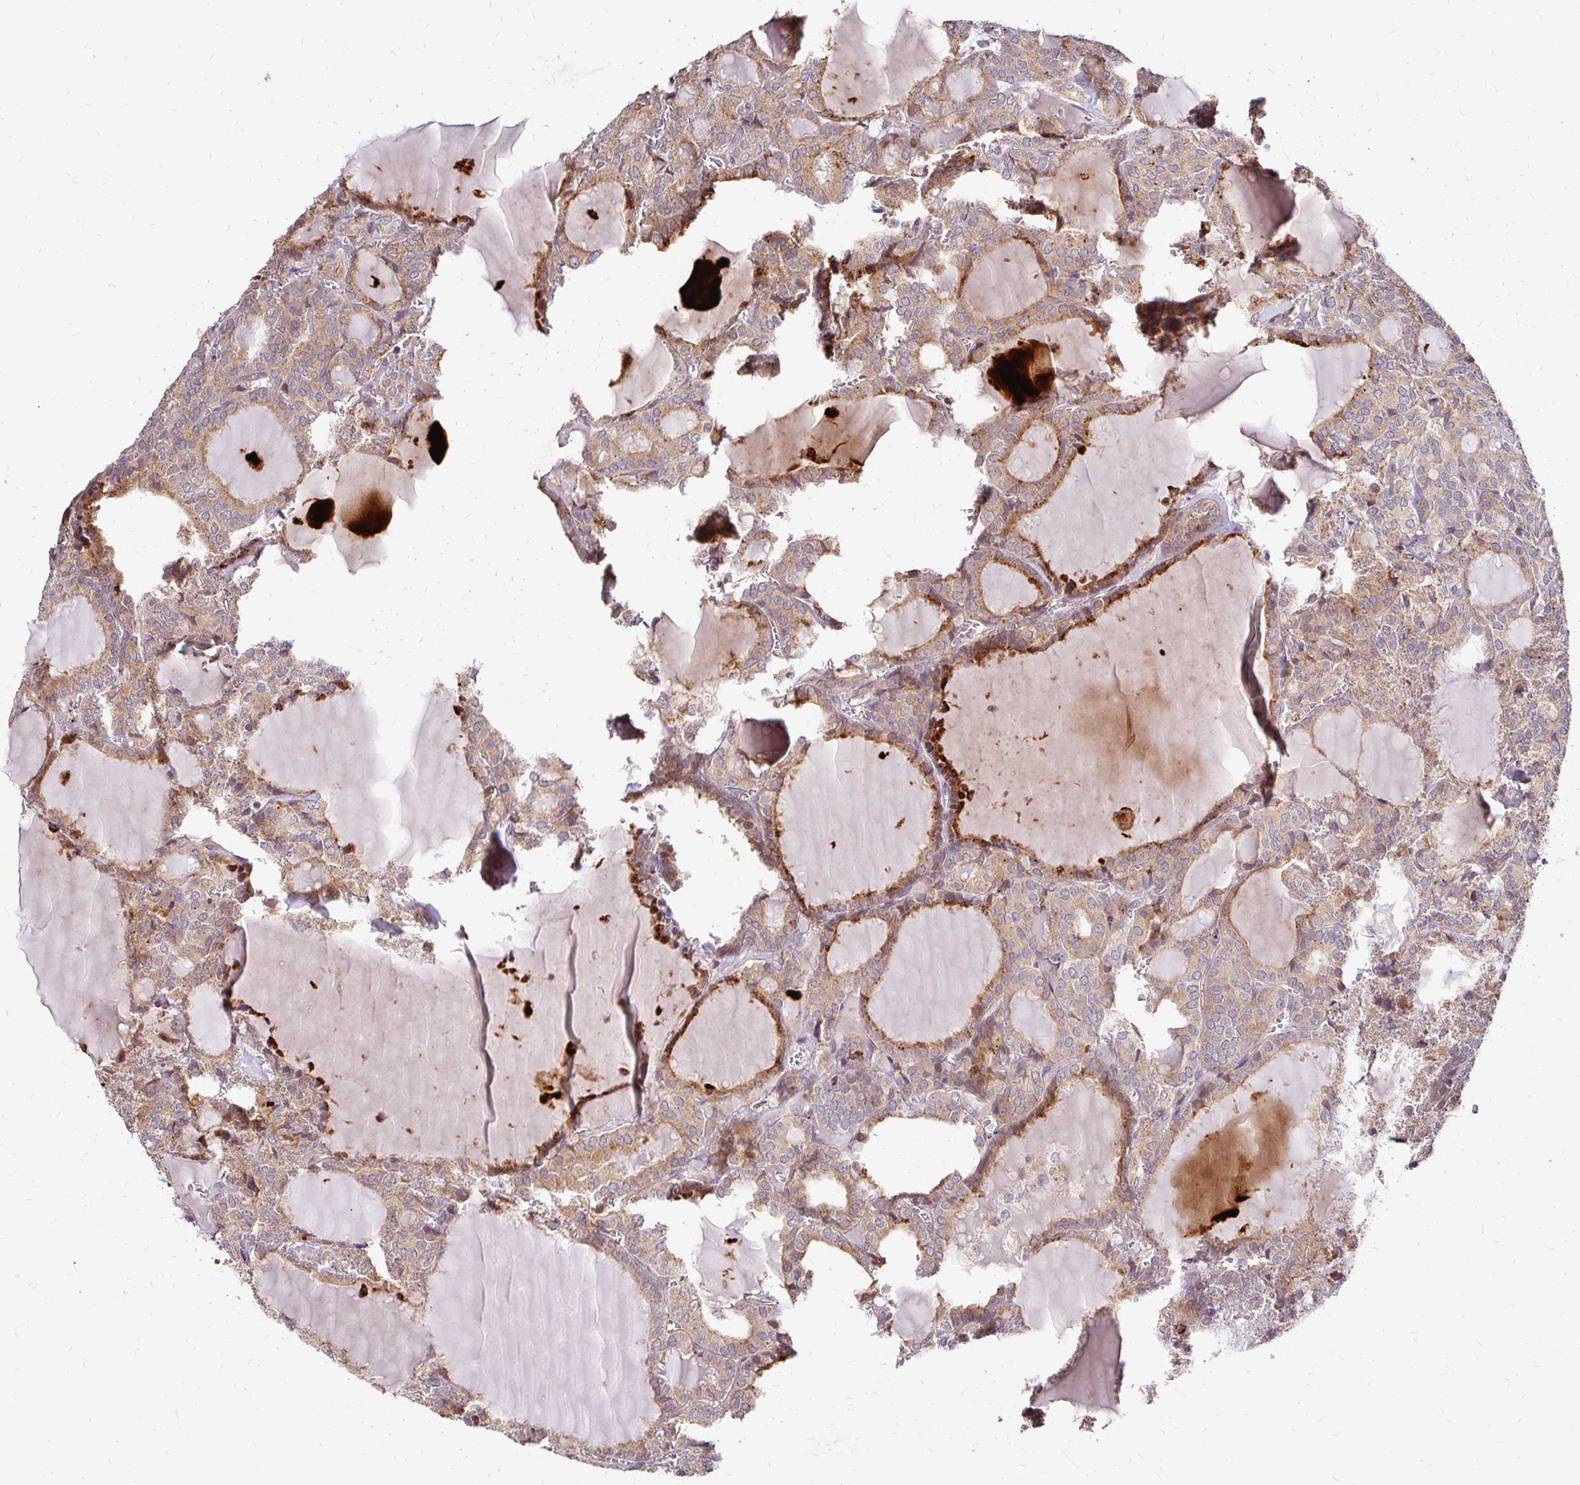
{"staining": {"intensity": "moderate", "quantity": "25%-75%", "location": "cytoplasmic/membranous"}, "tissue": "thyroid cancer", "cell_type": "Tumor cells", "image_type": "cancer", "snomed": [{"axis": "morphology", "description": "Follicular adenoma carcinoma, NOS"}, {"axis": "topography", "description": "Thyroid gland"}], "caption": "Protein expression analysis of human thyroid cancer reveals moderate cytoplasmic/membranous expression in approximately 25%-75% of tumor cells.", "gene": "IDUA", "patient": {"sex": "male", "age": 74}}